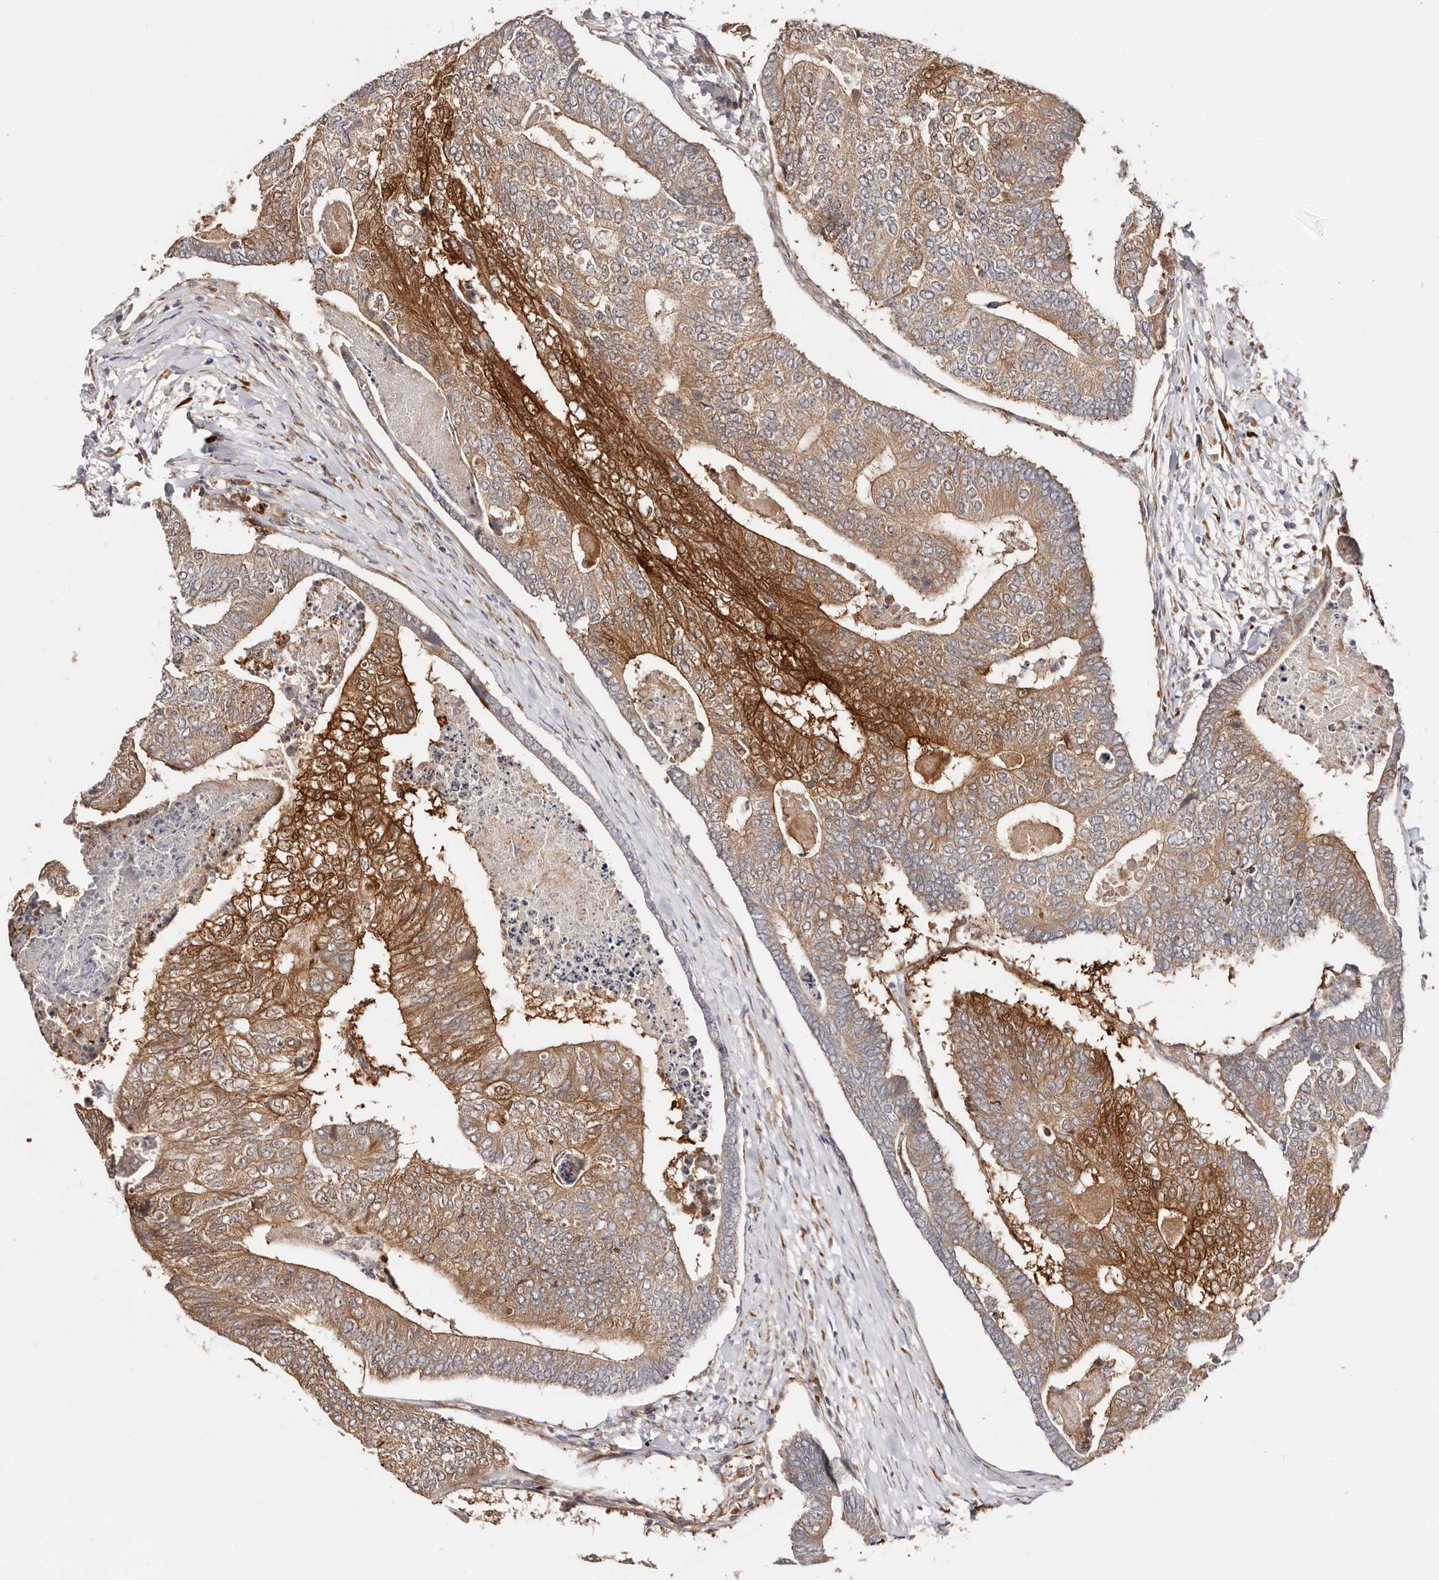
{"staining": {"intensity": "strong", "quantity": "<25%", "location": "cytoplasmic/membranous,nuclear"}, "tissue": "colorectal cancer", "cell_type": "Tumor cells", "image_type": "cancer", "snomed": [{"axis": "morphology", "description": "Adenocarcinoma, NOS"}, {"axis": "topography", "description": "Colon"}], "caption": "DAB (3,3'-diaminobenzidine) immunohistochemical staining of colorectal cancer displays strong cytoplasmic/membranous and nuclear protein staining in about <25% of tumor cells. (DAB (3,3'-diaminobenzidine) IHC with brightfield microscopy, high magnification).", "gene": "BCL2L15", "patient": {"sex": "female", "age": 67}}